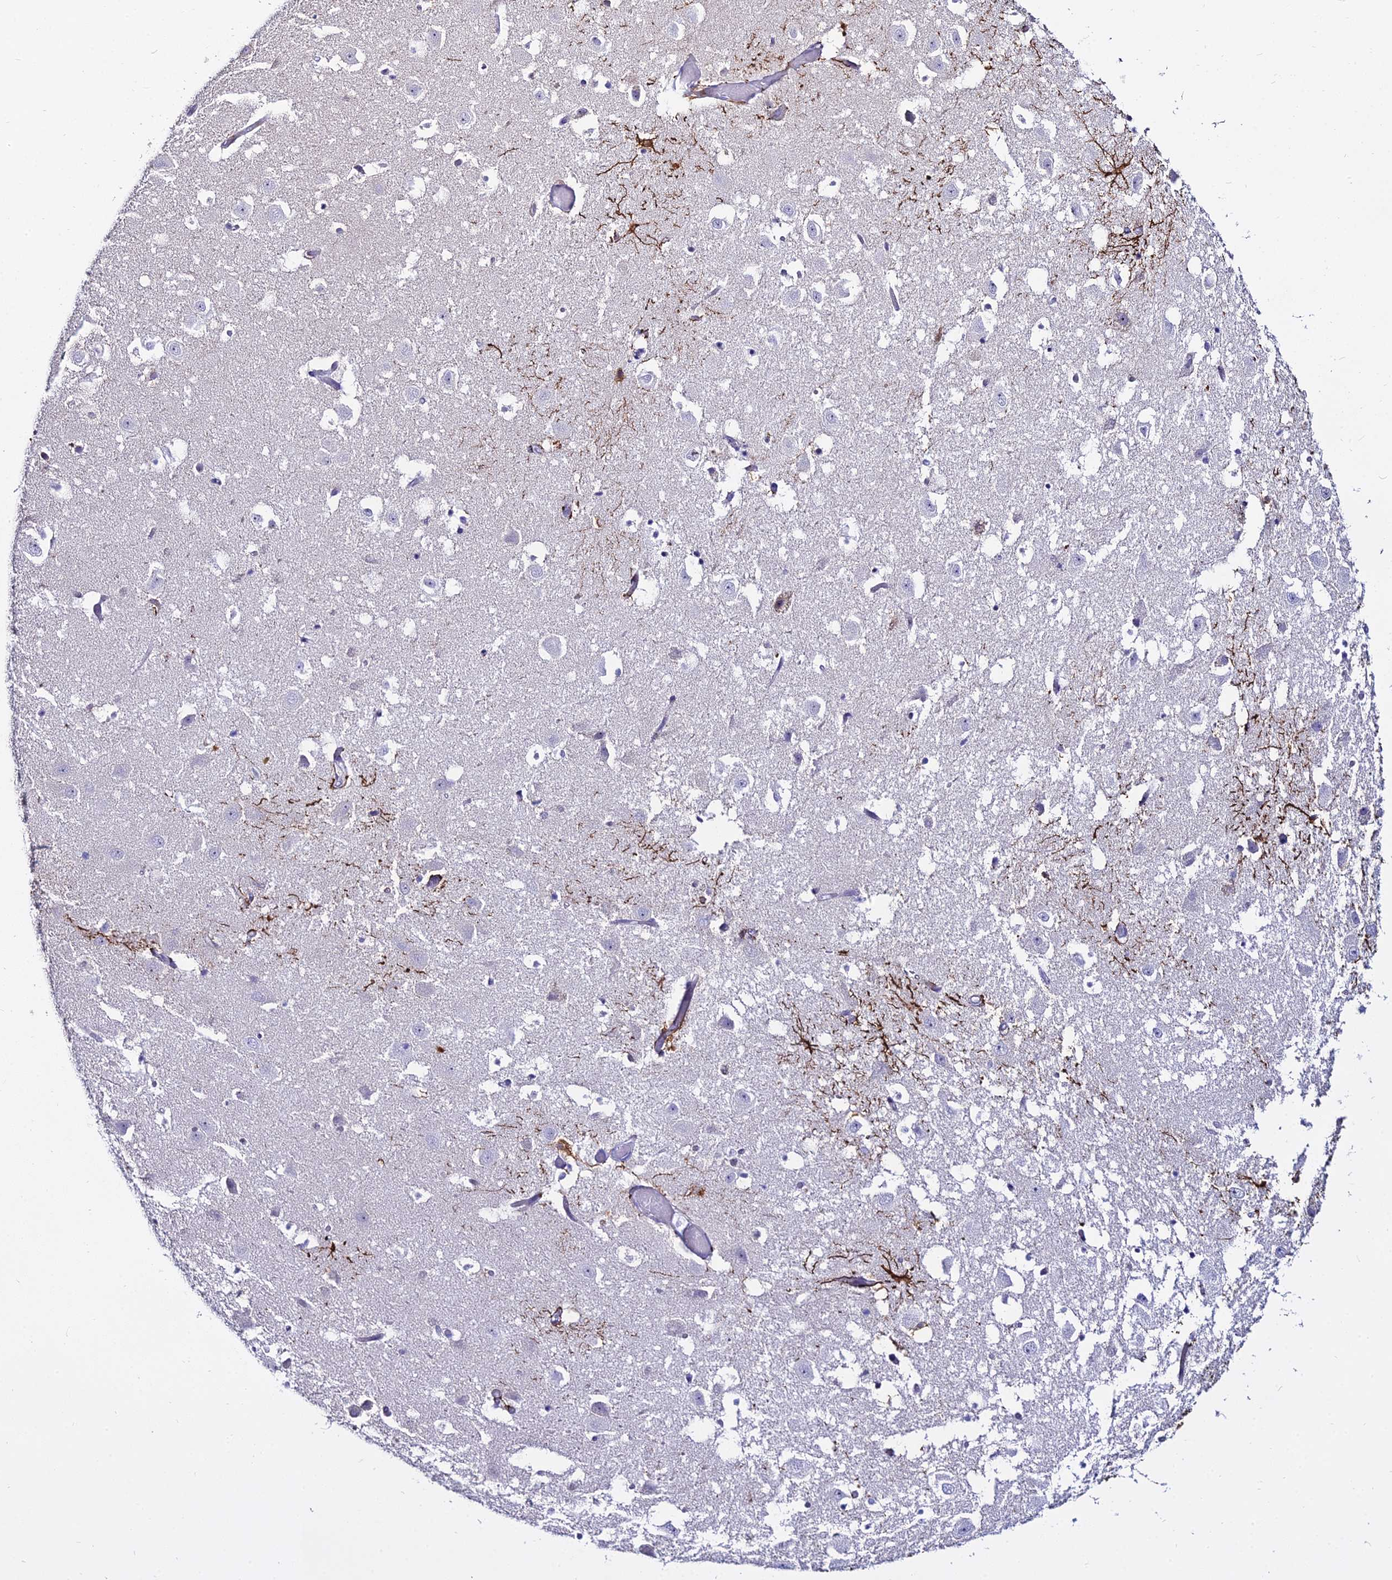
{"staining": {"intensity": "negative", "quantity": "none", "location": "none"}, "tissue": "hippocampus", "cell_type": "Glial cells", "image_type": "normal", "snomed": [{"axis": "morphology", "description": "Normal tissue, NOS"}, {"axis": "topography", "description": "Hippocampus"}], "caption": "The immunohistochemistry histopathology image has no significant positivity in glial cells of hippocampus.", "gene": "DLX1", "patient": {"sex": "female", "age": 52}}